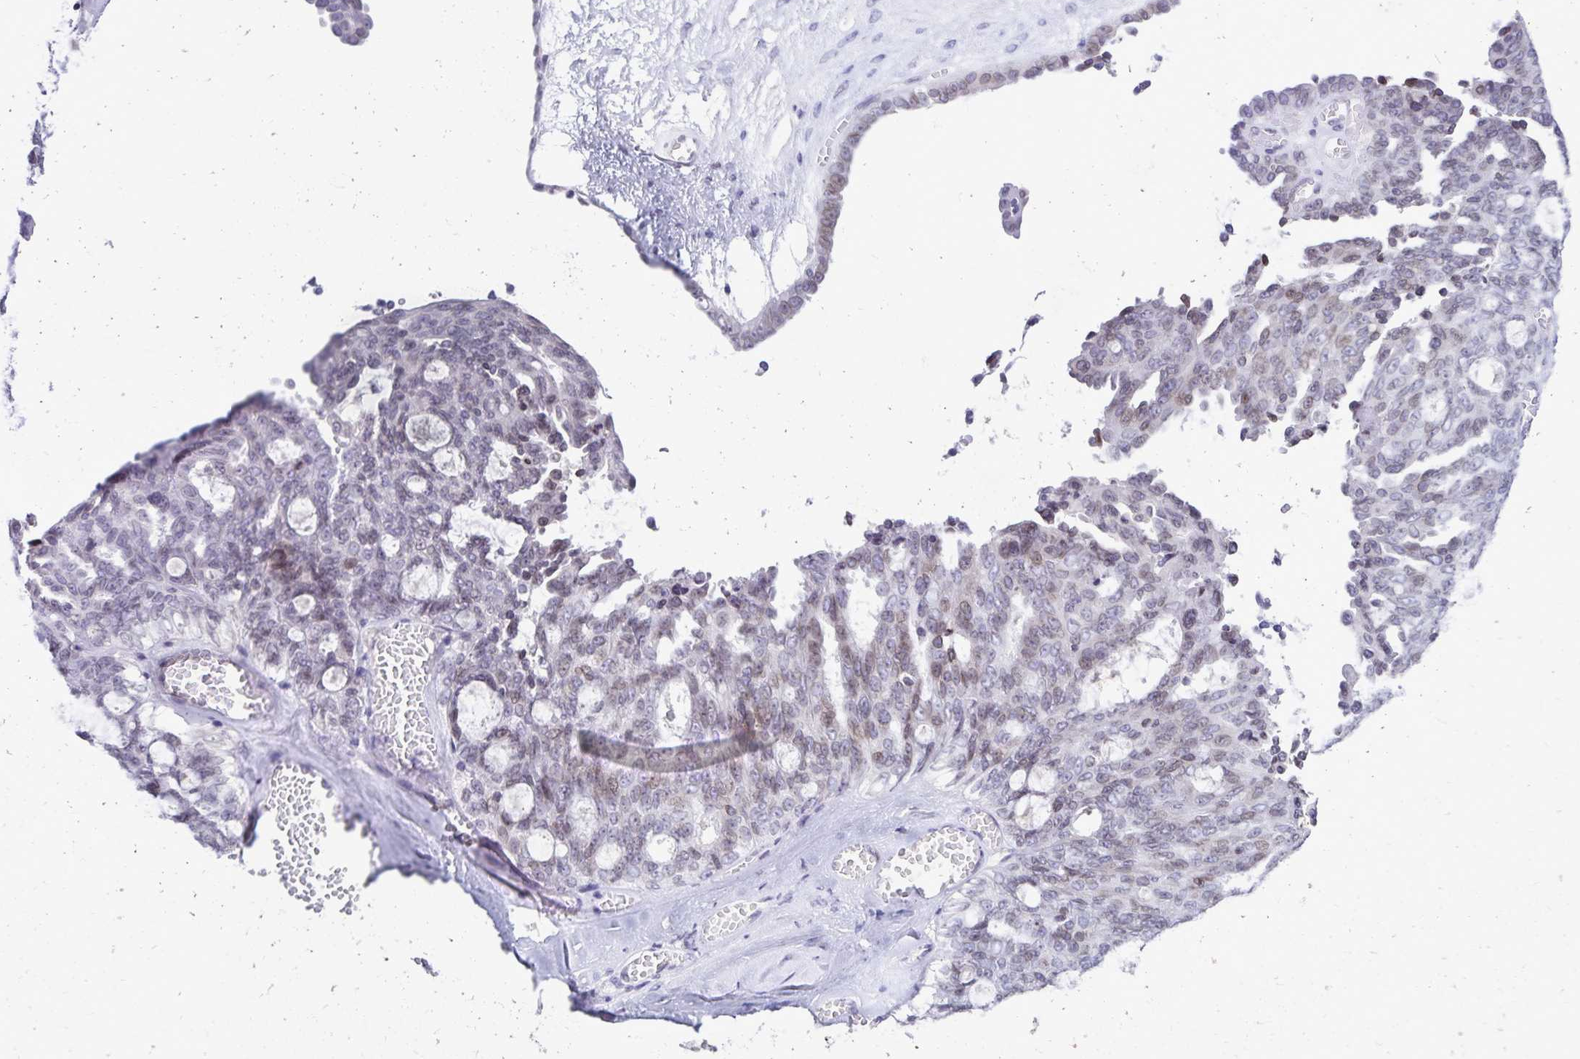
{"staining": {"intensity": "negative", "quantity": "none", "location": "none"}, "tissue": "ovarian cancer", "cell_type": "Tumor cells", "image_type": "cancer", "snomed": [{"axis": "morphology", "description": "Cystadenocarcinoma, serous, NOS"}, {"axis": "topography", "description": "Ovary"}], "caption": "Histopathology image shows no protein staining in tumor cells of ovarian cancer (serous cystadenocarcinoma) tissue.", "gene": "FAM166C", "patient": {"sex": "female", "age": 71}}